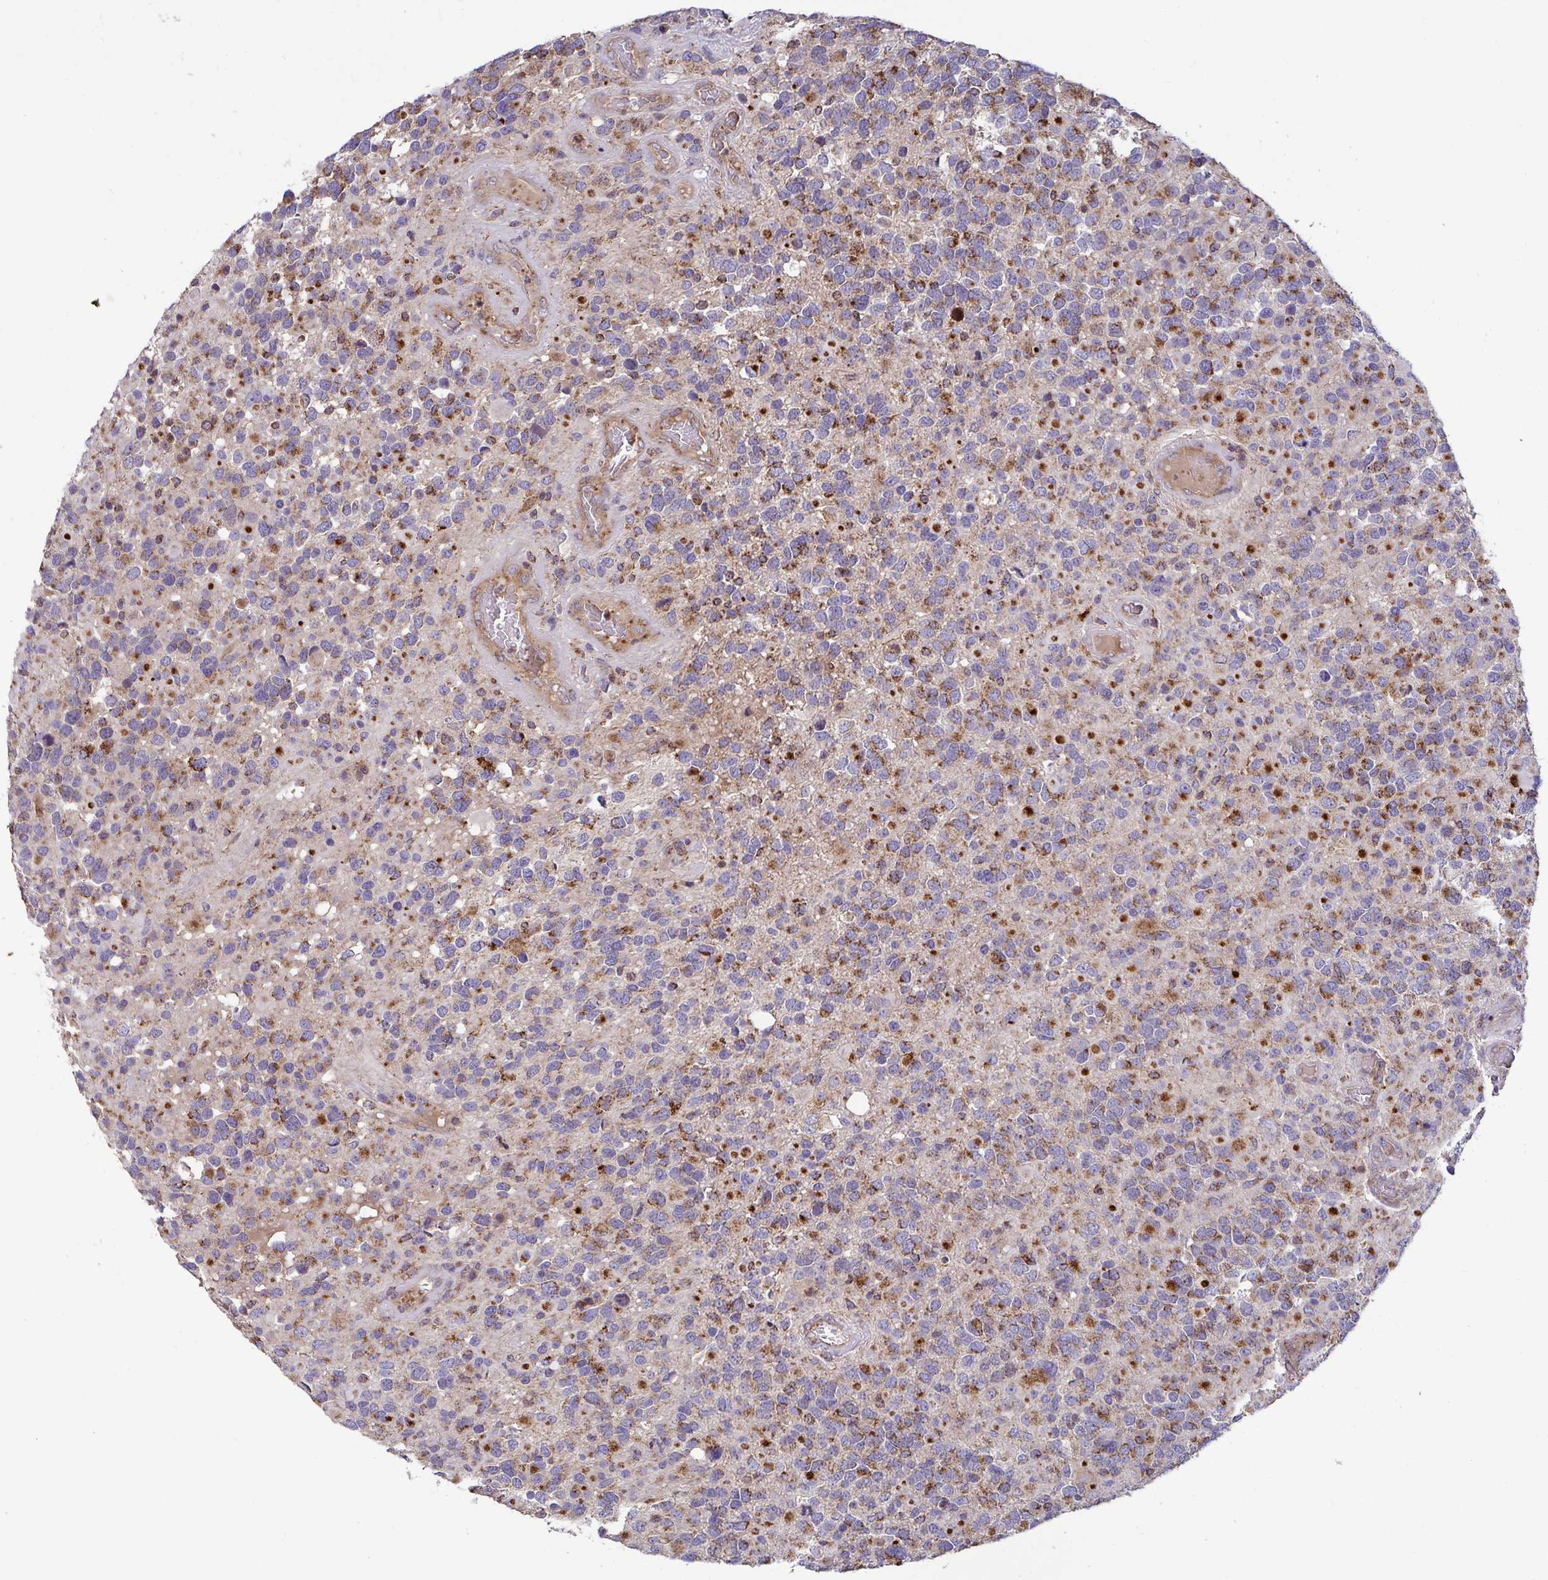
{"staining": {"intensity": "moderate", "quantity": "25%-75%", "location": "cytoplasmic/membranous"}, "tissue": "glioma", "cell_type": "Tumor cells", "image_type": "cancer", "snomed": [{"axis": "morphology", "description": "Glioma, malignant, High grade"}, {"axis": "topography", "description": "Brain"}], "caption": "Immunohistochemical staining of human glioma demonstrates medium levels of moderate cytoplasmic/membranous protein staining in about 25%-75% of tumor cells. (DAB (3,3'-diaminobenzidine) IHC, brown staining for protein, blue staining for nuclei).", "gene": "SPRY1", "patient": {"sex": "female", "age": 40}}